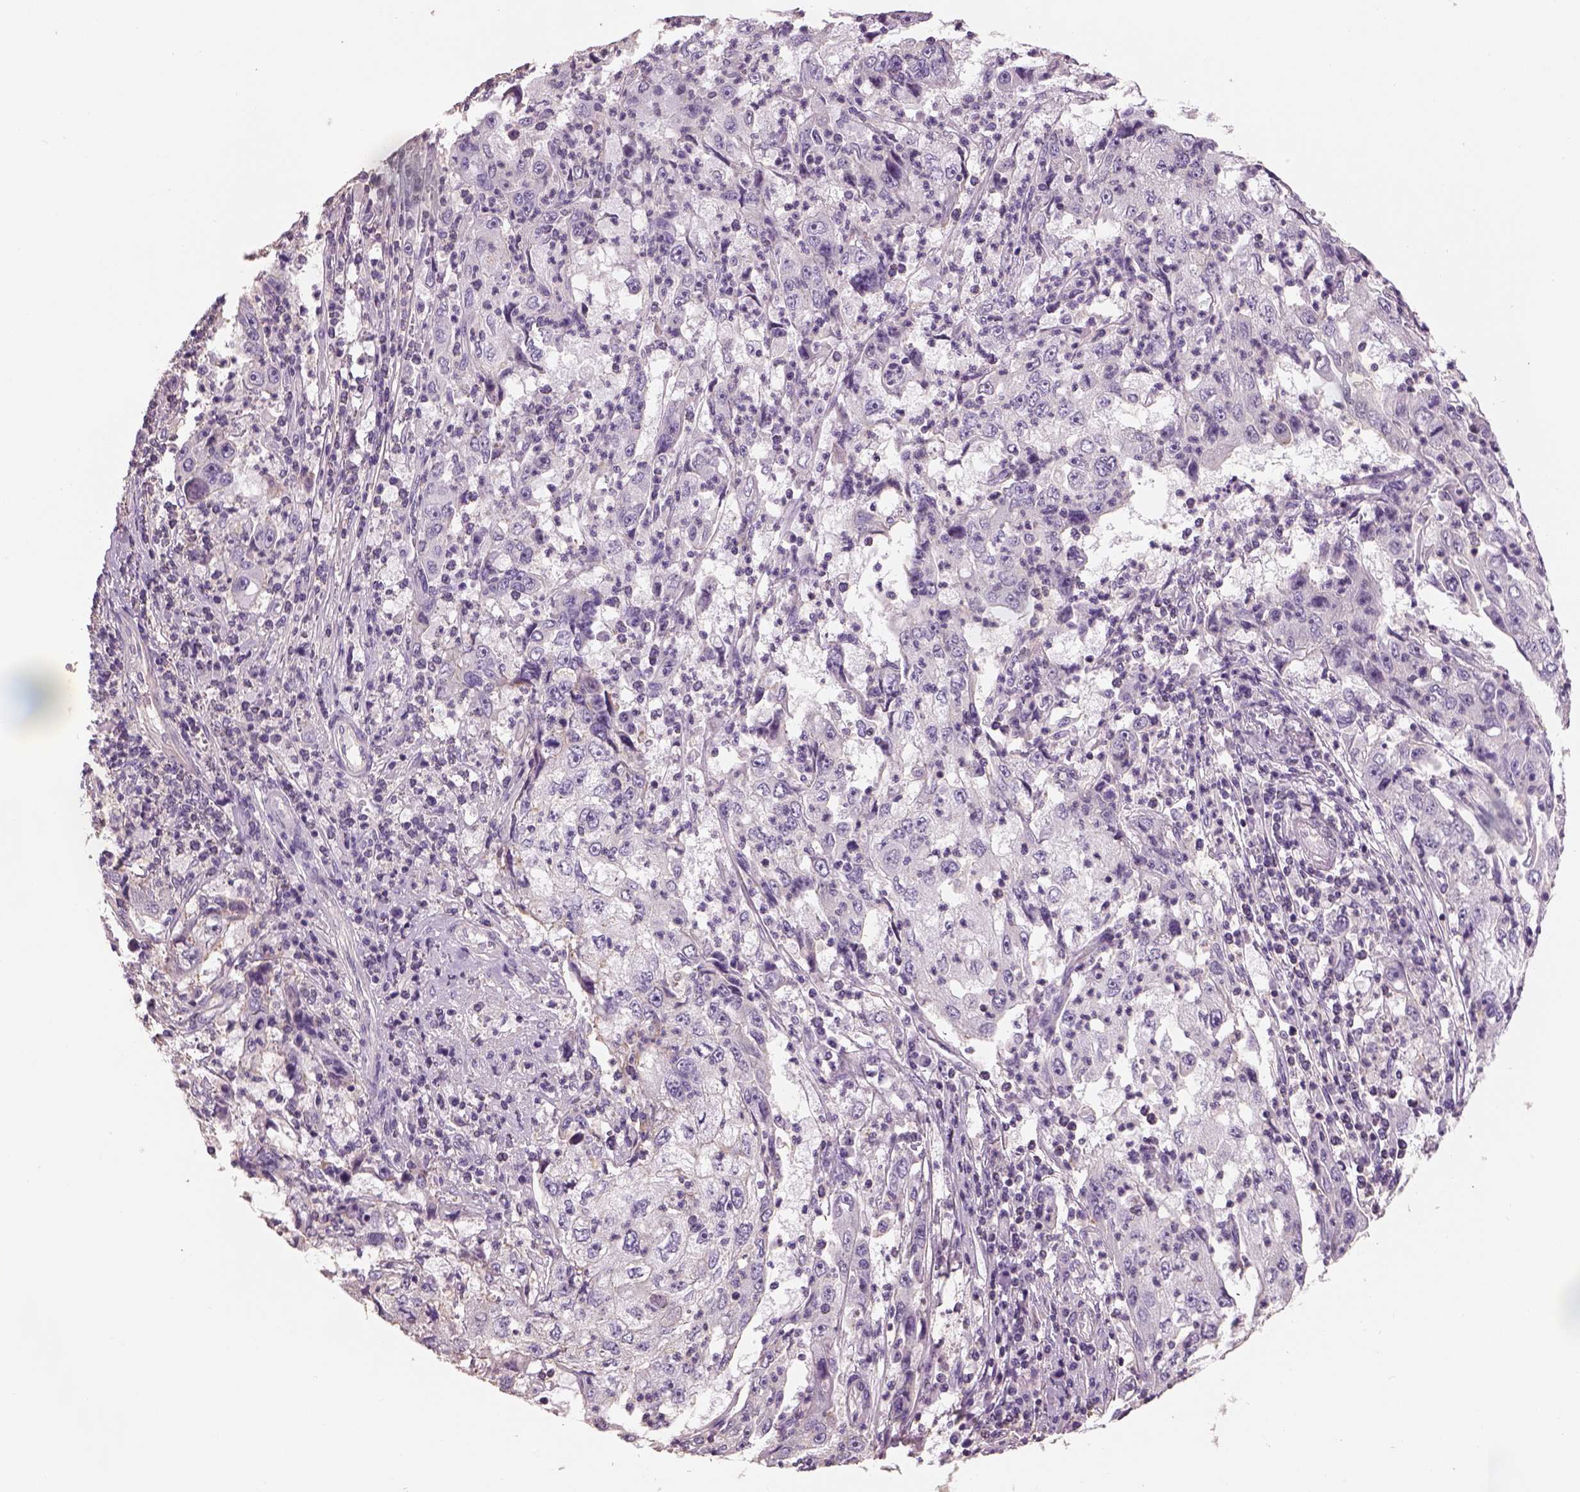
{"staining": {"intensity": "negative", "quantity": "none", "location": "none"}, "tissue": "cervical cancer", "cell_type": "Tumor cells", "image_type": "cancer", "snomed": [{"axis": "morphology", "description": "Squamous cell carcinoma, NOS"}, {"axis": "topography", "description": "Cervix"}], "caption": "High power microscopy image of an immunohistochemistry micrograph of cervical cancer, revealing no significant positivity in tumor cells.", "gene": "OTUD6A", "patient": {"sex": "female", "age": 36}}